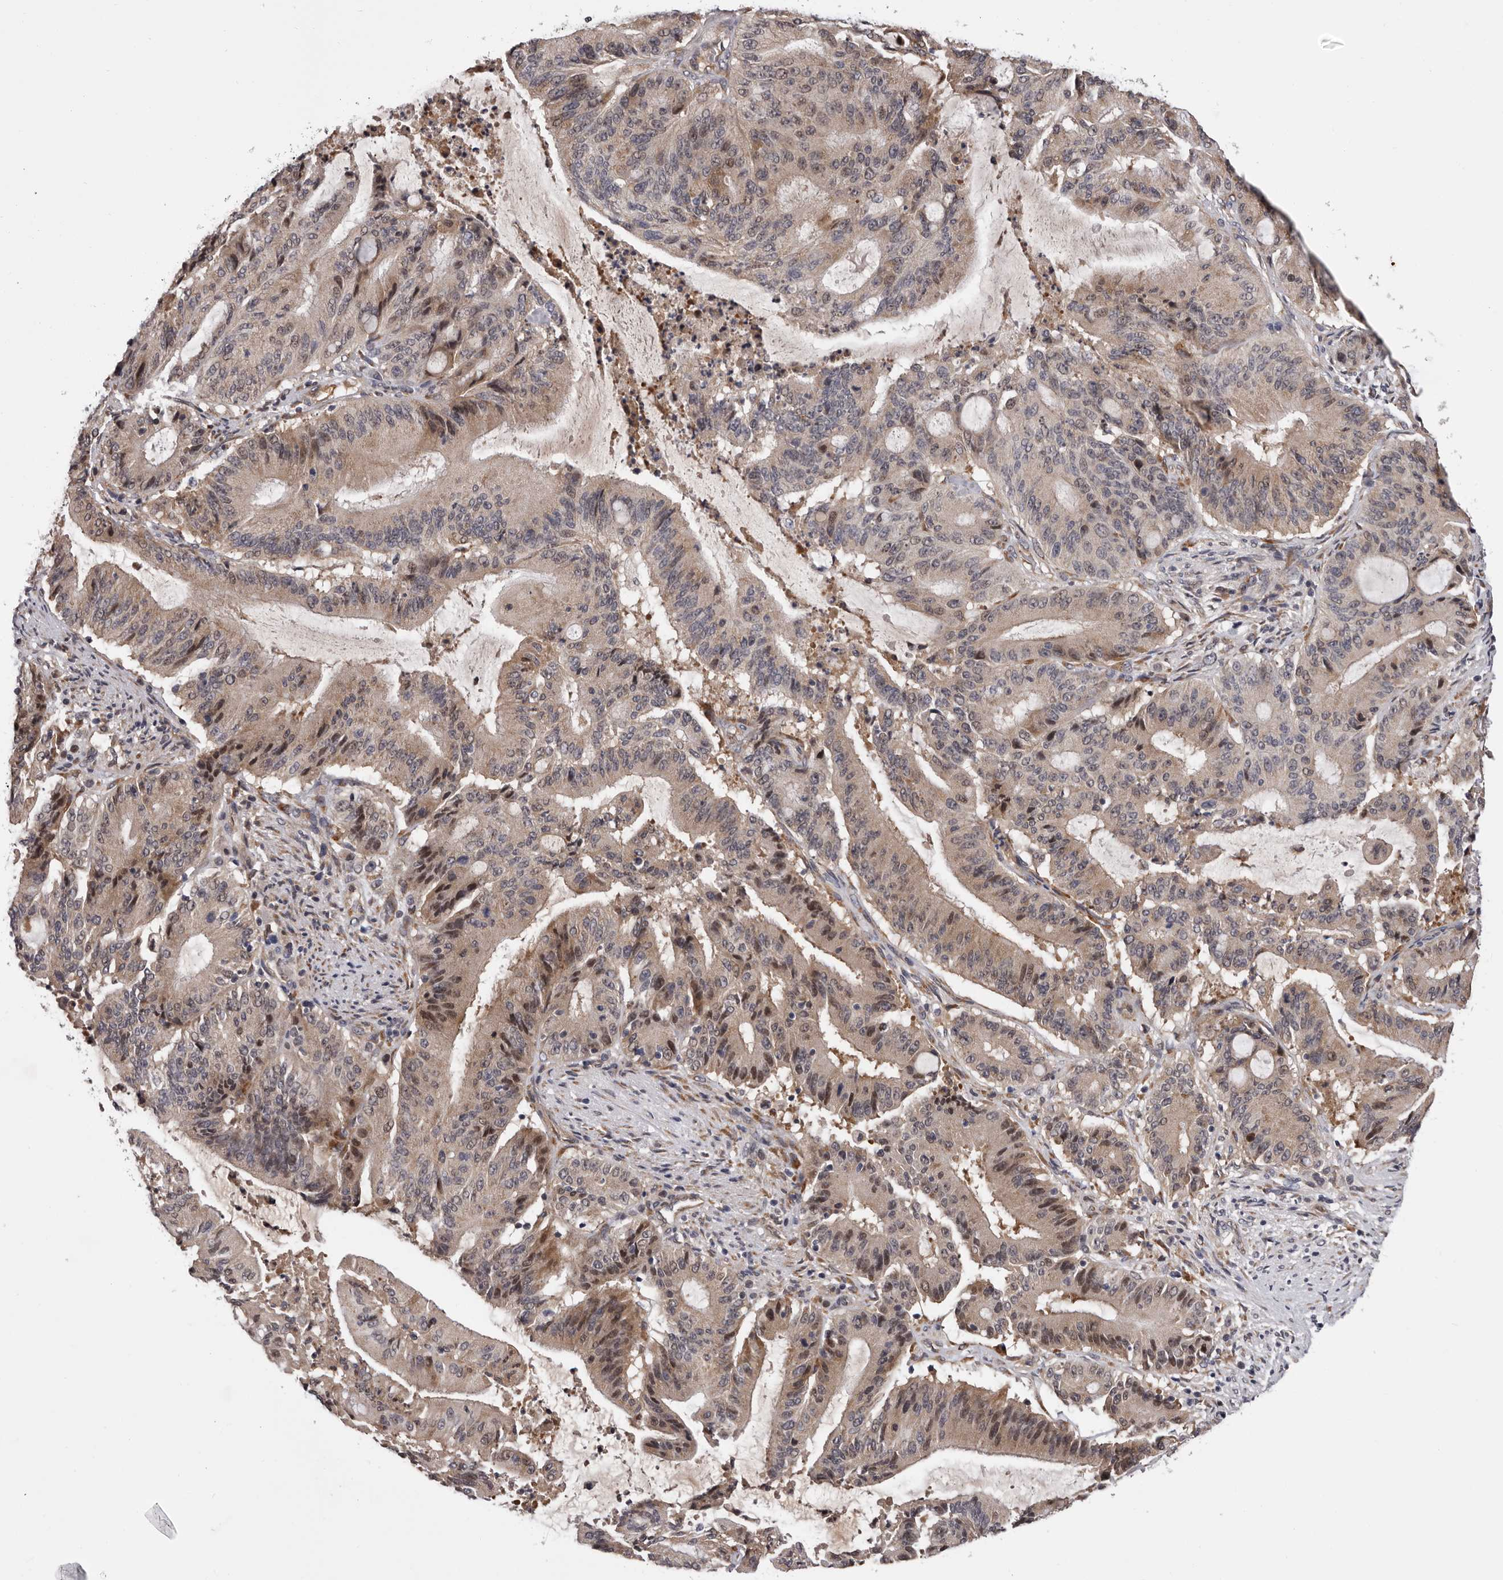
{"staining": {"intensity": "moderate", "quantity": ">75%", "location": "cytoplasmic/membranous,nuclear"}, "tissue": "liver cancer", "cell_type": "Tumor cells", "image_type": "cancer", "snomed": [{"axis": "morphology", "description": "Normal tissue, NOS"}, {"axis": "morphology", "description": "Cholangiocarcinoma"}, {"axis": "topography", "description": "Liver"}, {"axis": "topography", "description": "Peripheral nerve tissue"}], "caption": "Cholangiocarcinoma (liver) stained with a brown dye demonstrates moderate cytoplasmic/membranous and nuclear positive positivity in approximately >75% of tumor cells.", "gene": "MED8", "patient": {"sex": "female", "age": 73}}